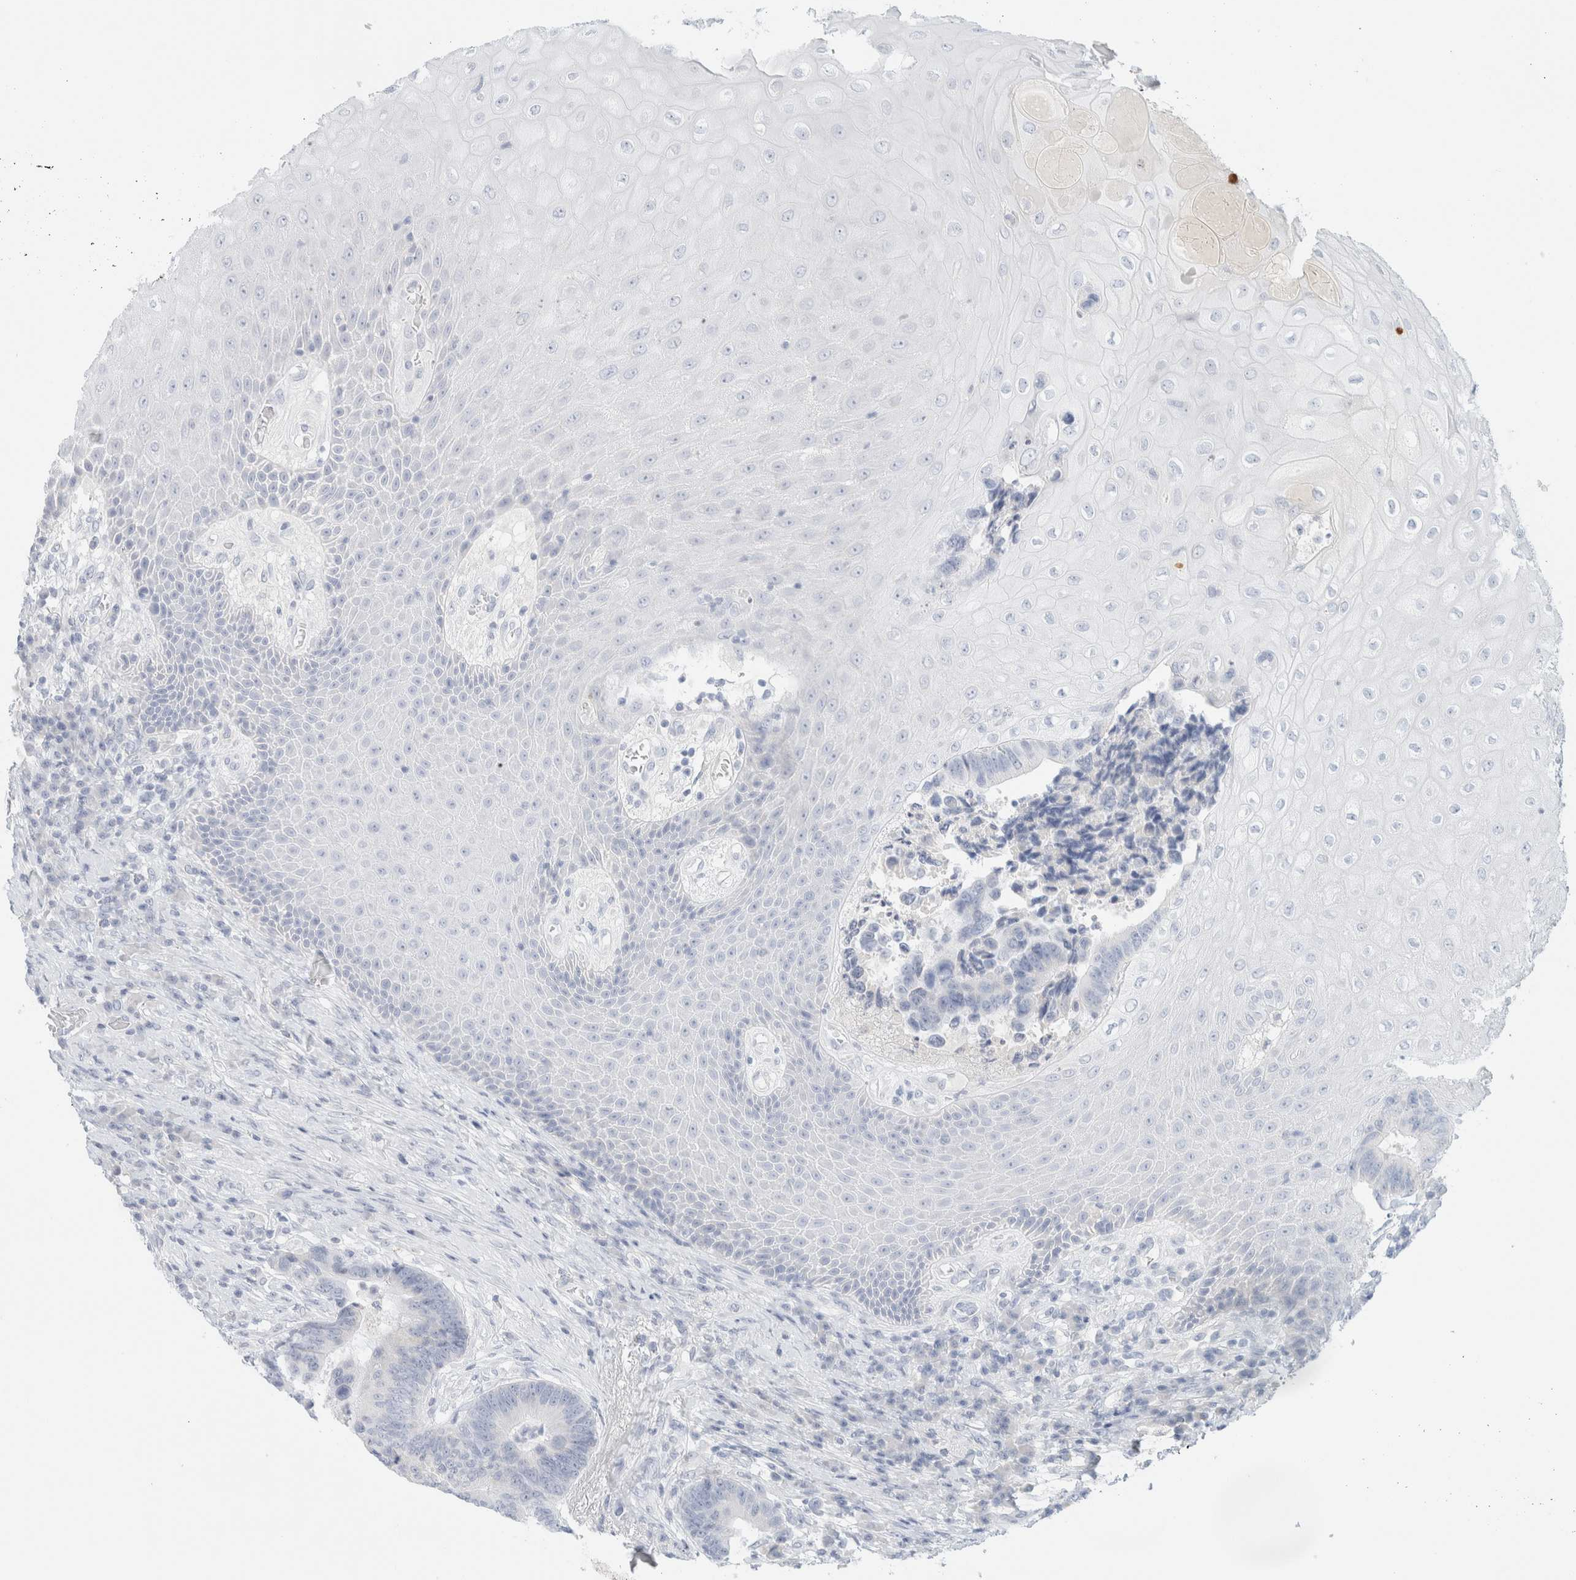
{"staining": {"intensity": "negative", "quantity": "none", "location": "none"}, "tissue": "colorectal cancer", "cell_type": "Tumor cells", "image_type": "cancer", "snomed": [{"axis": "morphology", "description": "Adenocarcinoma, NOS"}, {"axis": "topography", "description": "Rectum"}, {"axis": "topography", "description": "Anal"}], "caption": "Adenocarcinoma (colorectal) was stained to show a protein in brown. There is no significant staining in tumor cells.", "gene": "HEXD", "patient": {"sex": "female", "age": 89}}